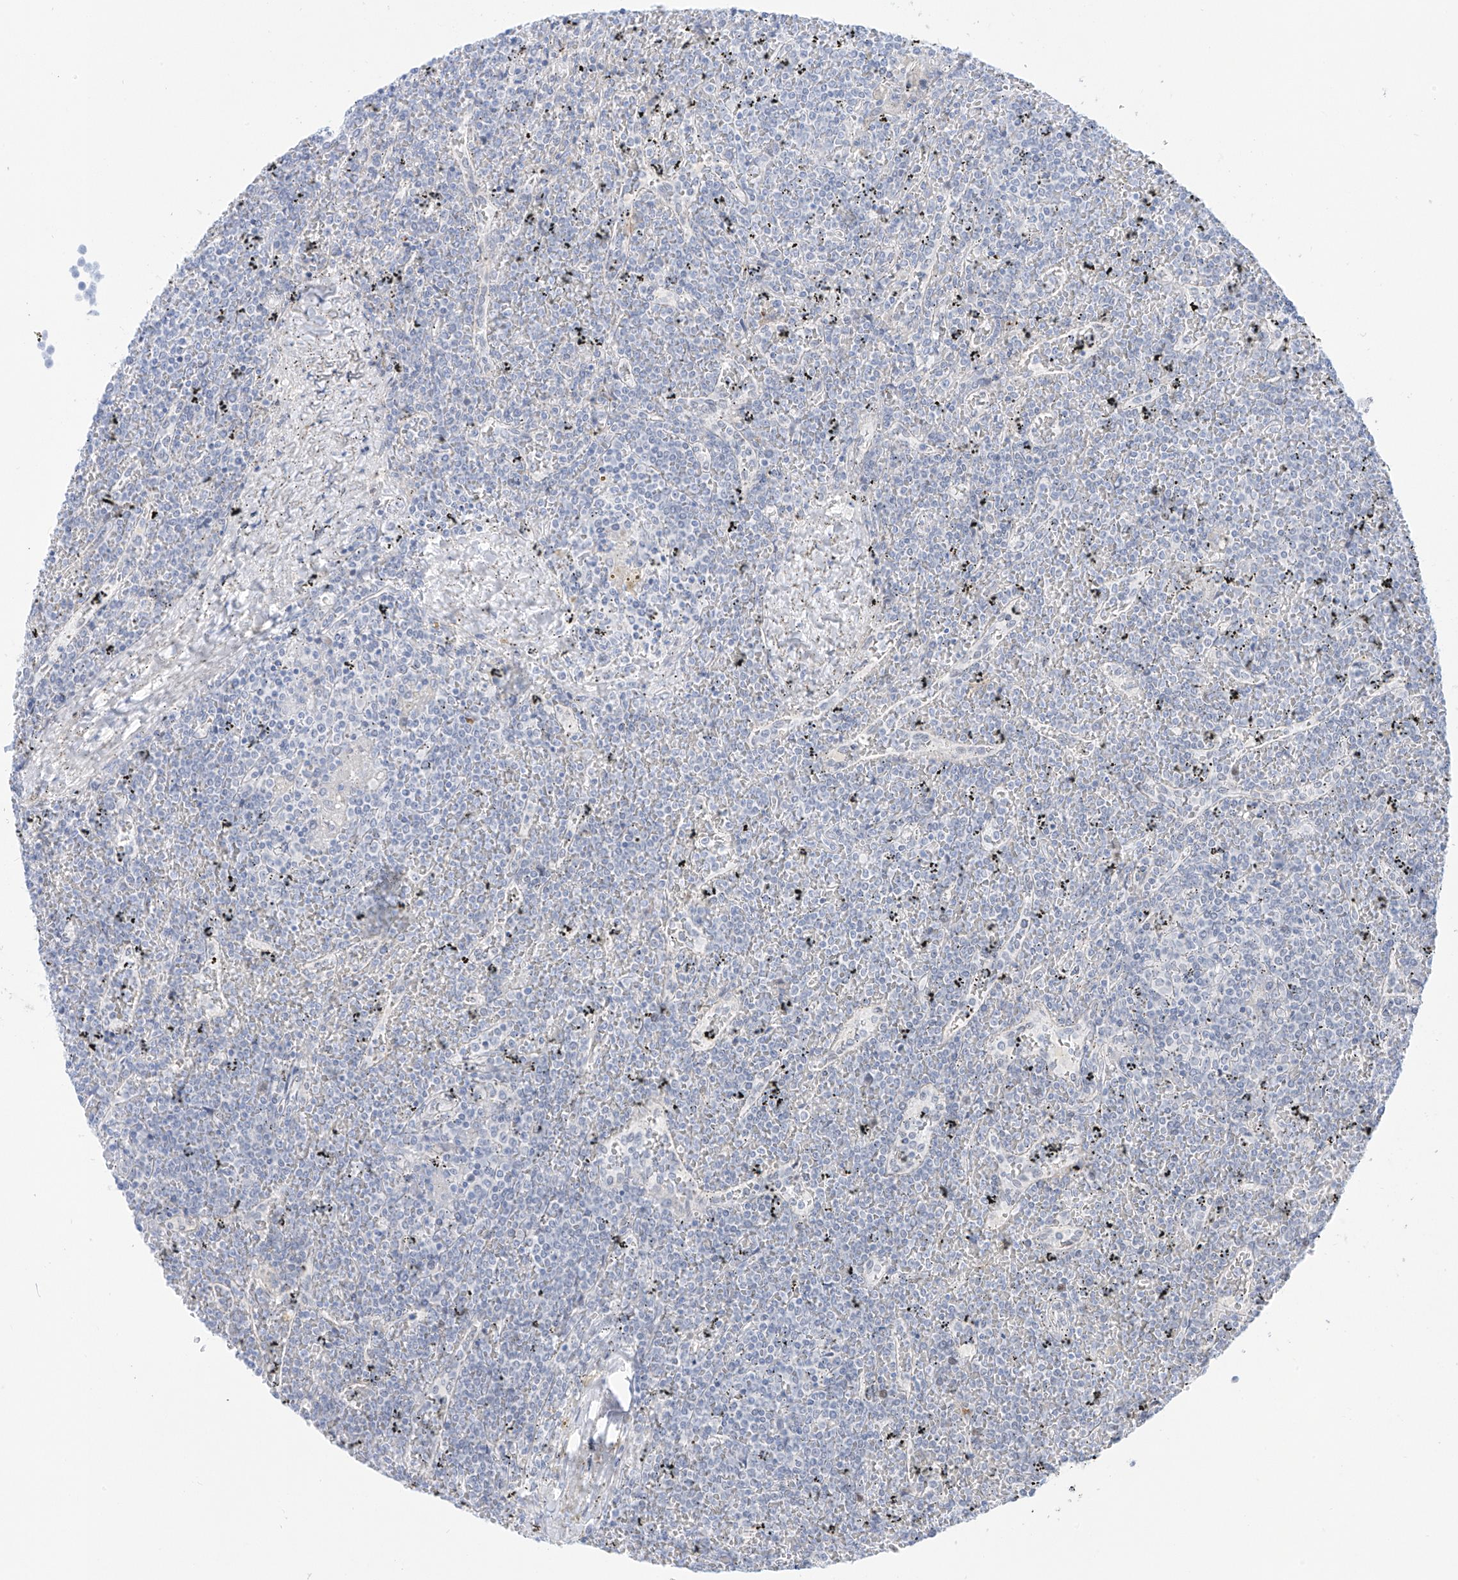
{"staining": {"intensity": "negative", "quantity": "none", "location": "none"}, "tissue": "lymphoma", "cell_type": "Tumor cells", "image_type": "cancer", "snomed": [{"axis": "morphology", "description": "Malignant lymphoma, non-Hodgkin's type, Low grade"}, {"axis": "topography", "description": "Spleen"}], "caption": "Low-grade malignant lymphoma, non-Hodgkin's type stained for a protein using IHC displays no positivity tumor cells.", "gene": "PSPH", "patient": {"sex": "female", "age": 19}}